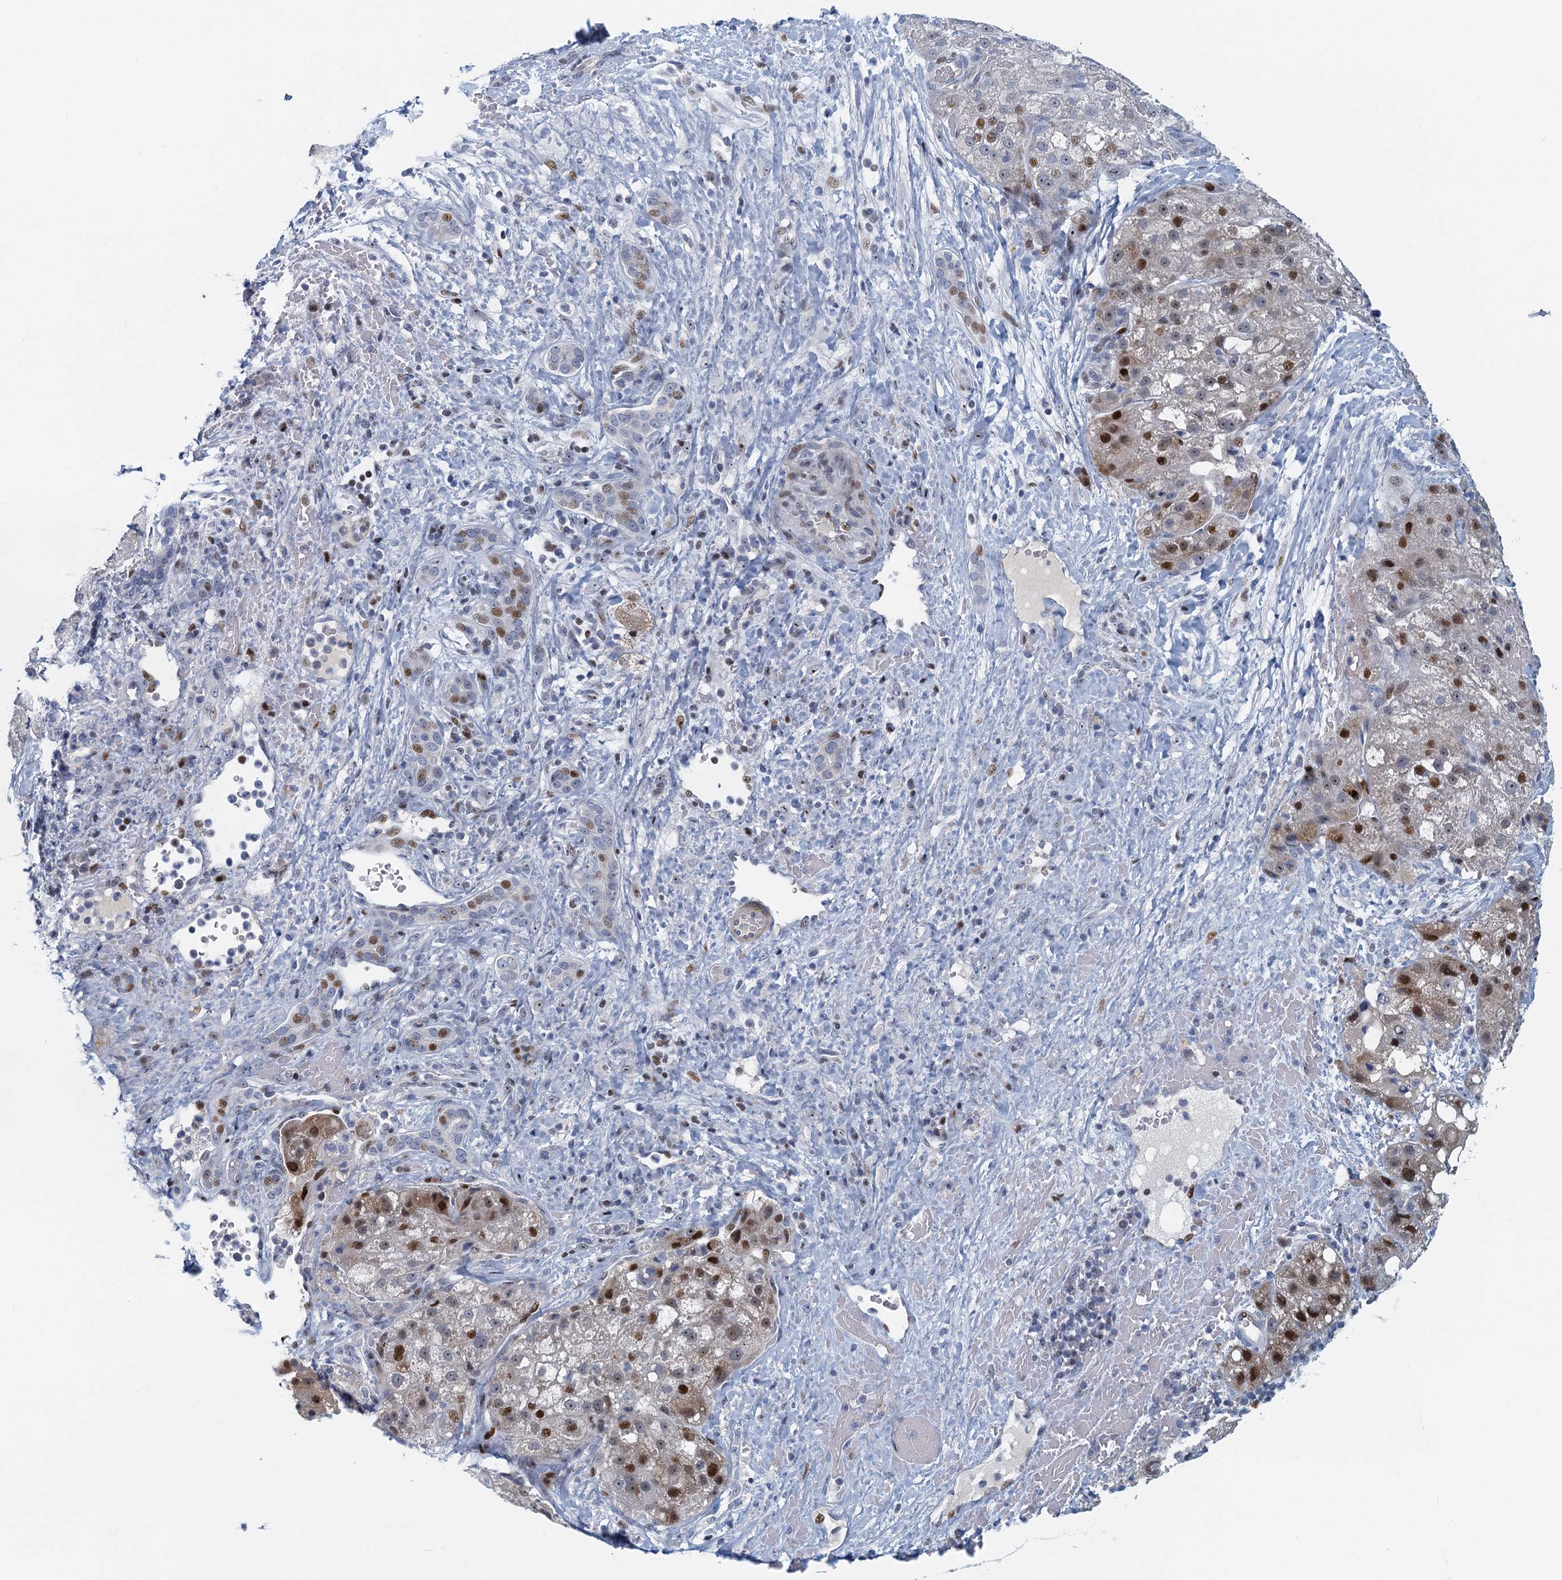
{"staining": {"intensity": "moderate", "quantity": "25%-75%", "location": "nuclear"}, "tissue": "liver cancer", "cell_type": "Tumor cells", "image_type": "cancer", "snomed": [{"axis": "morphology", "description": "Normal tissue, NOS"}, {"axis": "morphology", "description": "Carcinoma, Hepatocellular, NOS"}, {"axis": "topography", "description": "Liver"}], "caption": "IHC staining of liver cancer, which exhibits medium levels of moderate nuclear positivity in about 25%-75% of tumor cells indicating moderate nuclear protein staining. The staining was performed using DAB (brown) for protein detection and nuclei were counterstained in hematoxylin (blue).", "gene": "ANKRD13D", "patient": {"sex": "male", "age": 57}}